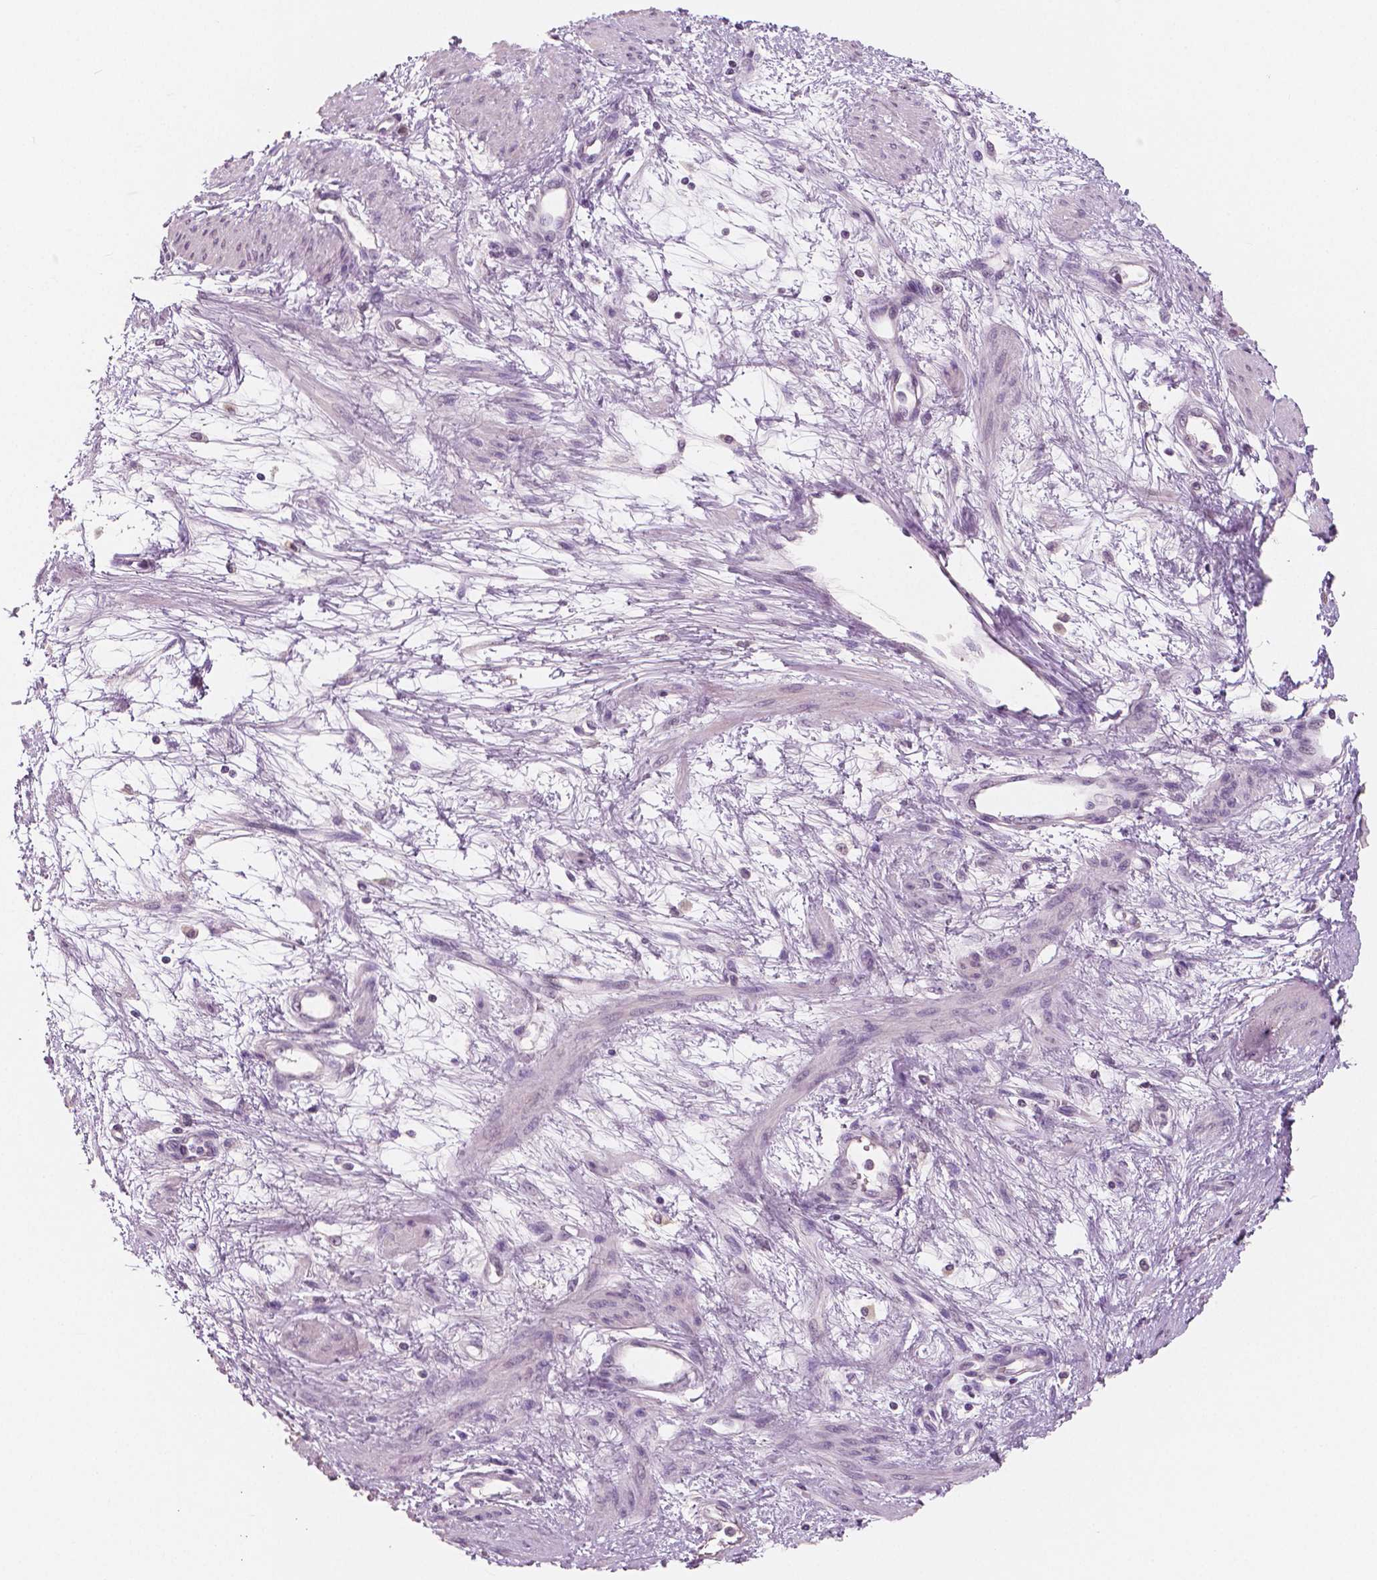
{"staining": {"intensity": "negative", "quantity": "none", "location": "none"}, "tissue": "smooth muscle", "cell_type": "Smooth muscle cells", "image_type": "normal", "snomed": [{"axis": "morphology", "description": "Normal tissue, NOS"}, {"axis": "topography", "description": "Smooth muscle"}, {"axis": "topography", "description": "Uterus"}], "caption": "A high-resolution photomicrograph shows immunohistochemistry (IHC) staining of unremarkable smooth muscle, which exhibits no significant expression in smooth muscle cells.", "gene": "NECAB1", "patient": {"sex": "female", "age": 39}}